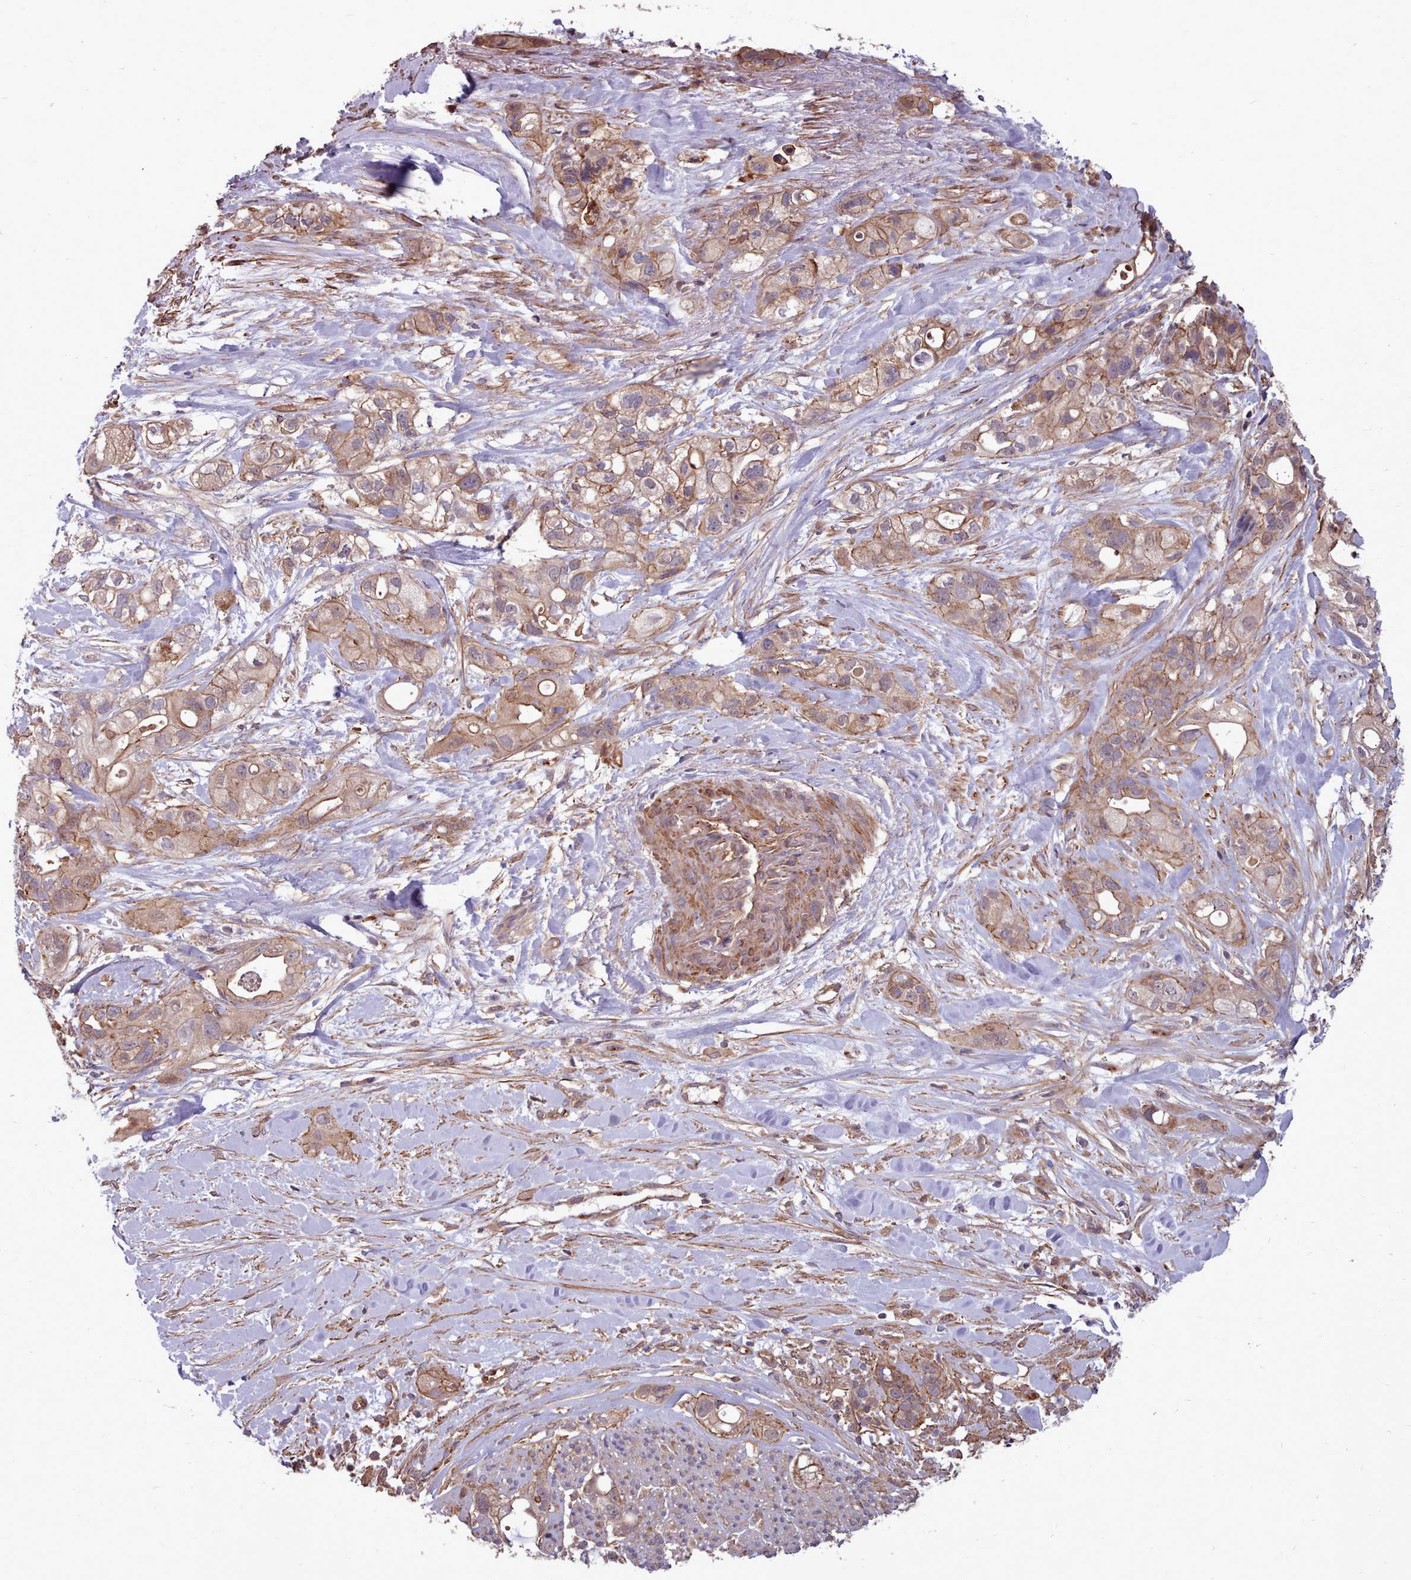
{"staining": {"intensity": "moderate", "quantity": ">75%", "location": "cytoplasmic/membranous"}, "tissue": "pancreatic cancer", "cell_type": "Tumor cells", "image_type": "cancer", "snomed": [{"axis": "morphology", "description": "Adenocarcinoma, NOS"}, {"axis": "topography", "description": "Pancreas"}], "caption": "Pancreatic cancer stained with a brown dye shows moderate cytoplasmic/membranous positive staining in about >75% of tumor cells.", "gene": "STUB1", "patient": {"sex": "male", "age": 44}}